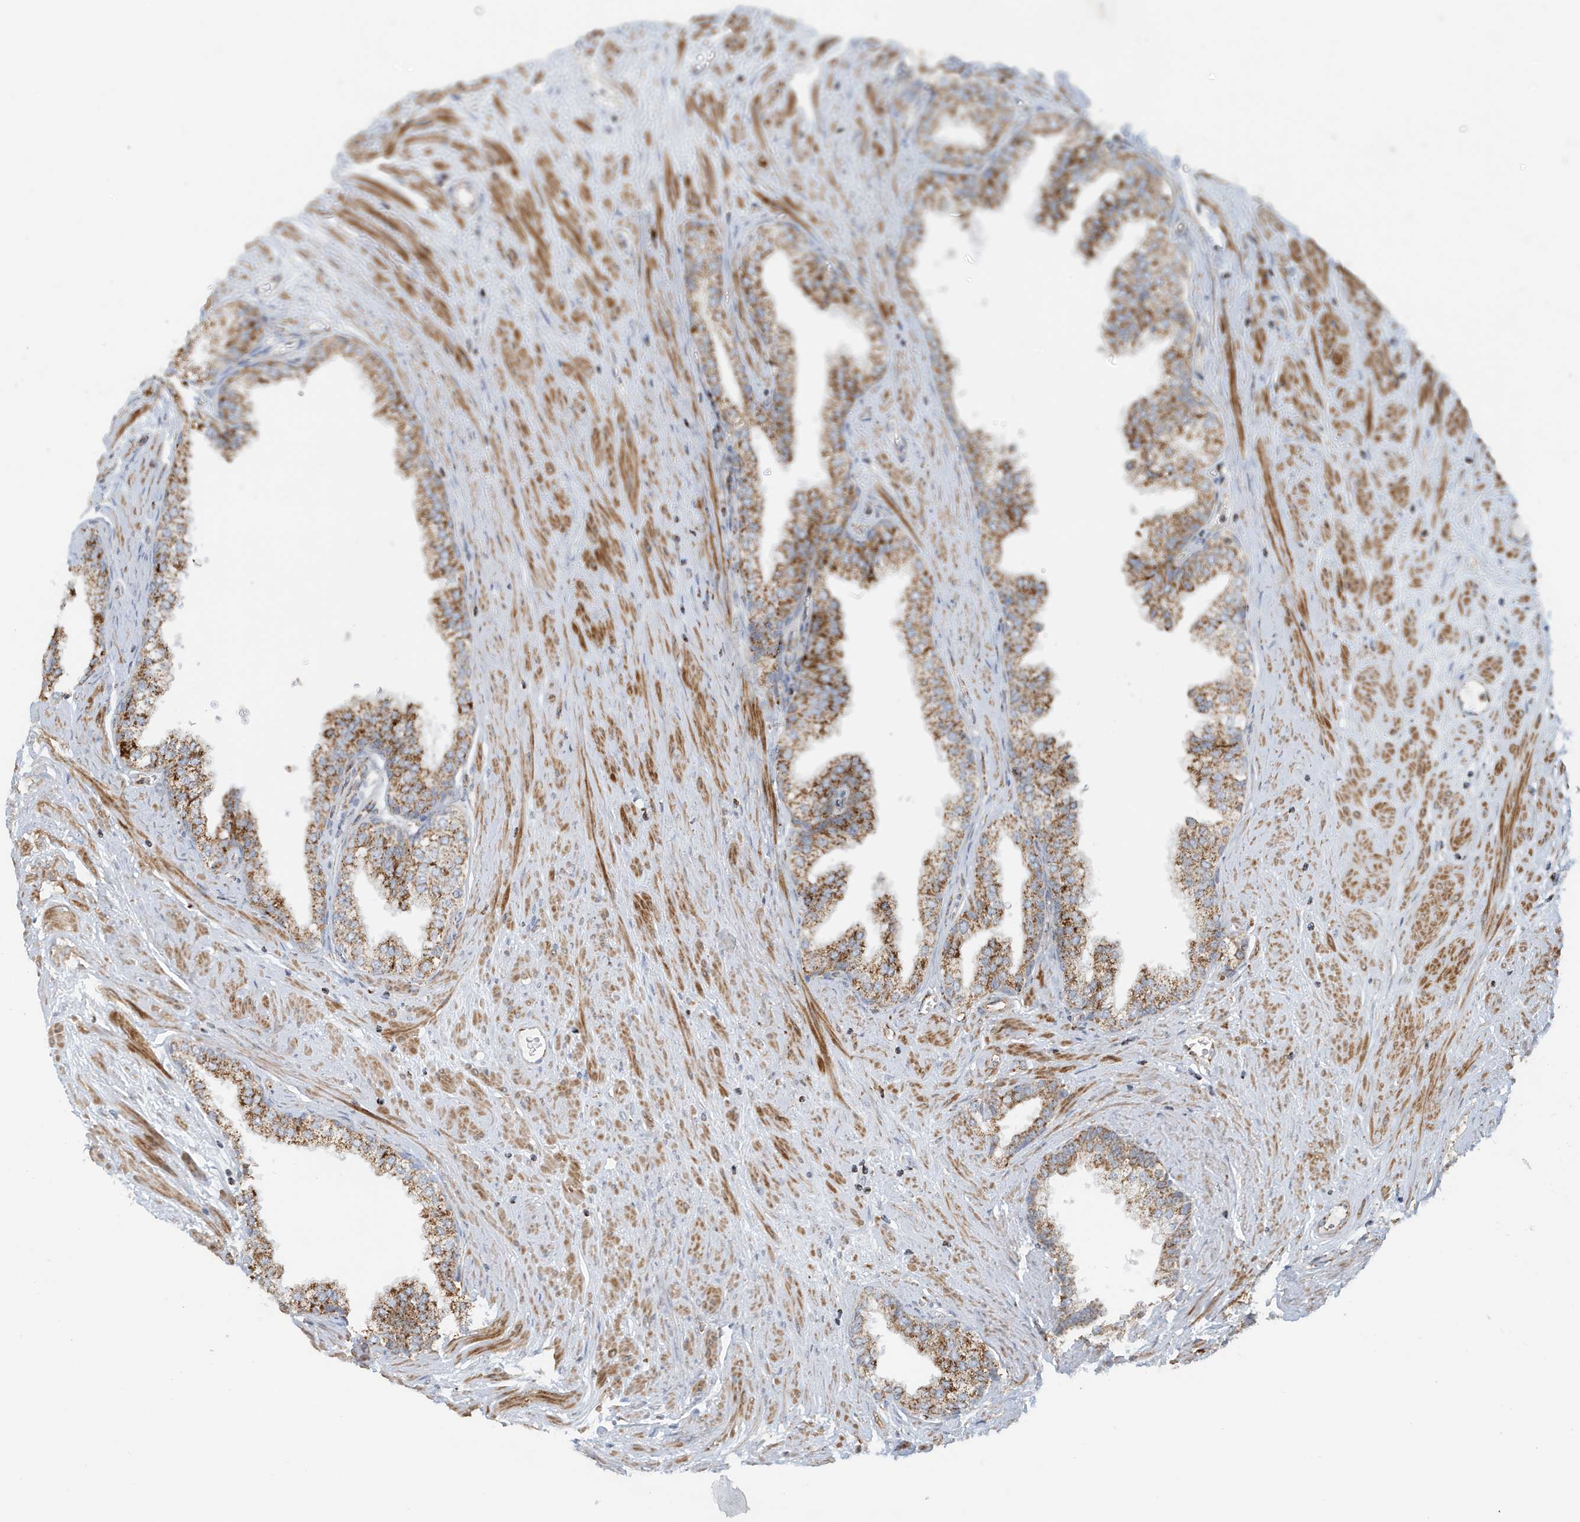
{"staining": {"intensity": "moderate", "quantity": ">75%", "location": "cytoplasmic/membranous"}, "tissue": "prostate", "cell_type": "Glandular cells", "image_type": "normal", "snomed": [{"axis": "morphology", "description": "Normal tissue, NOS"}, {"axis": "morphology", "description": "Urothelial carcinoma, Low grade"}, {"axis": "topography", "description": "Urinary bladder"}, {"axis": "topography", "description": "Prostate"}], "caption": "Protein expression analysis of benign prostate displays moderate cytoplasmic/membranous staining in about >75% of glandular cells. Immunohistochemistry stains the protein in brown and the nuclei are stained blue.", "gene": "MAN1A1", "patient": {"sex": "male", "age": 60}}